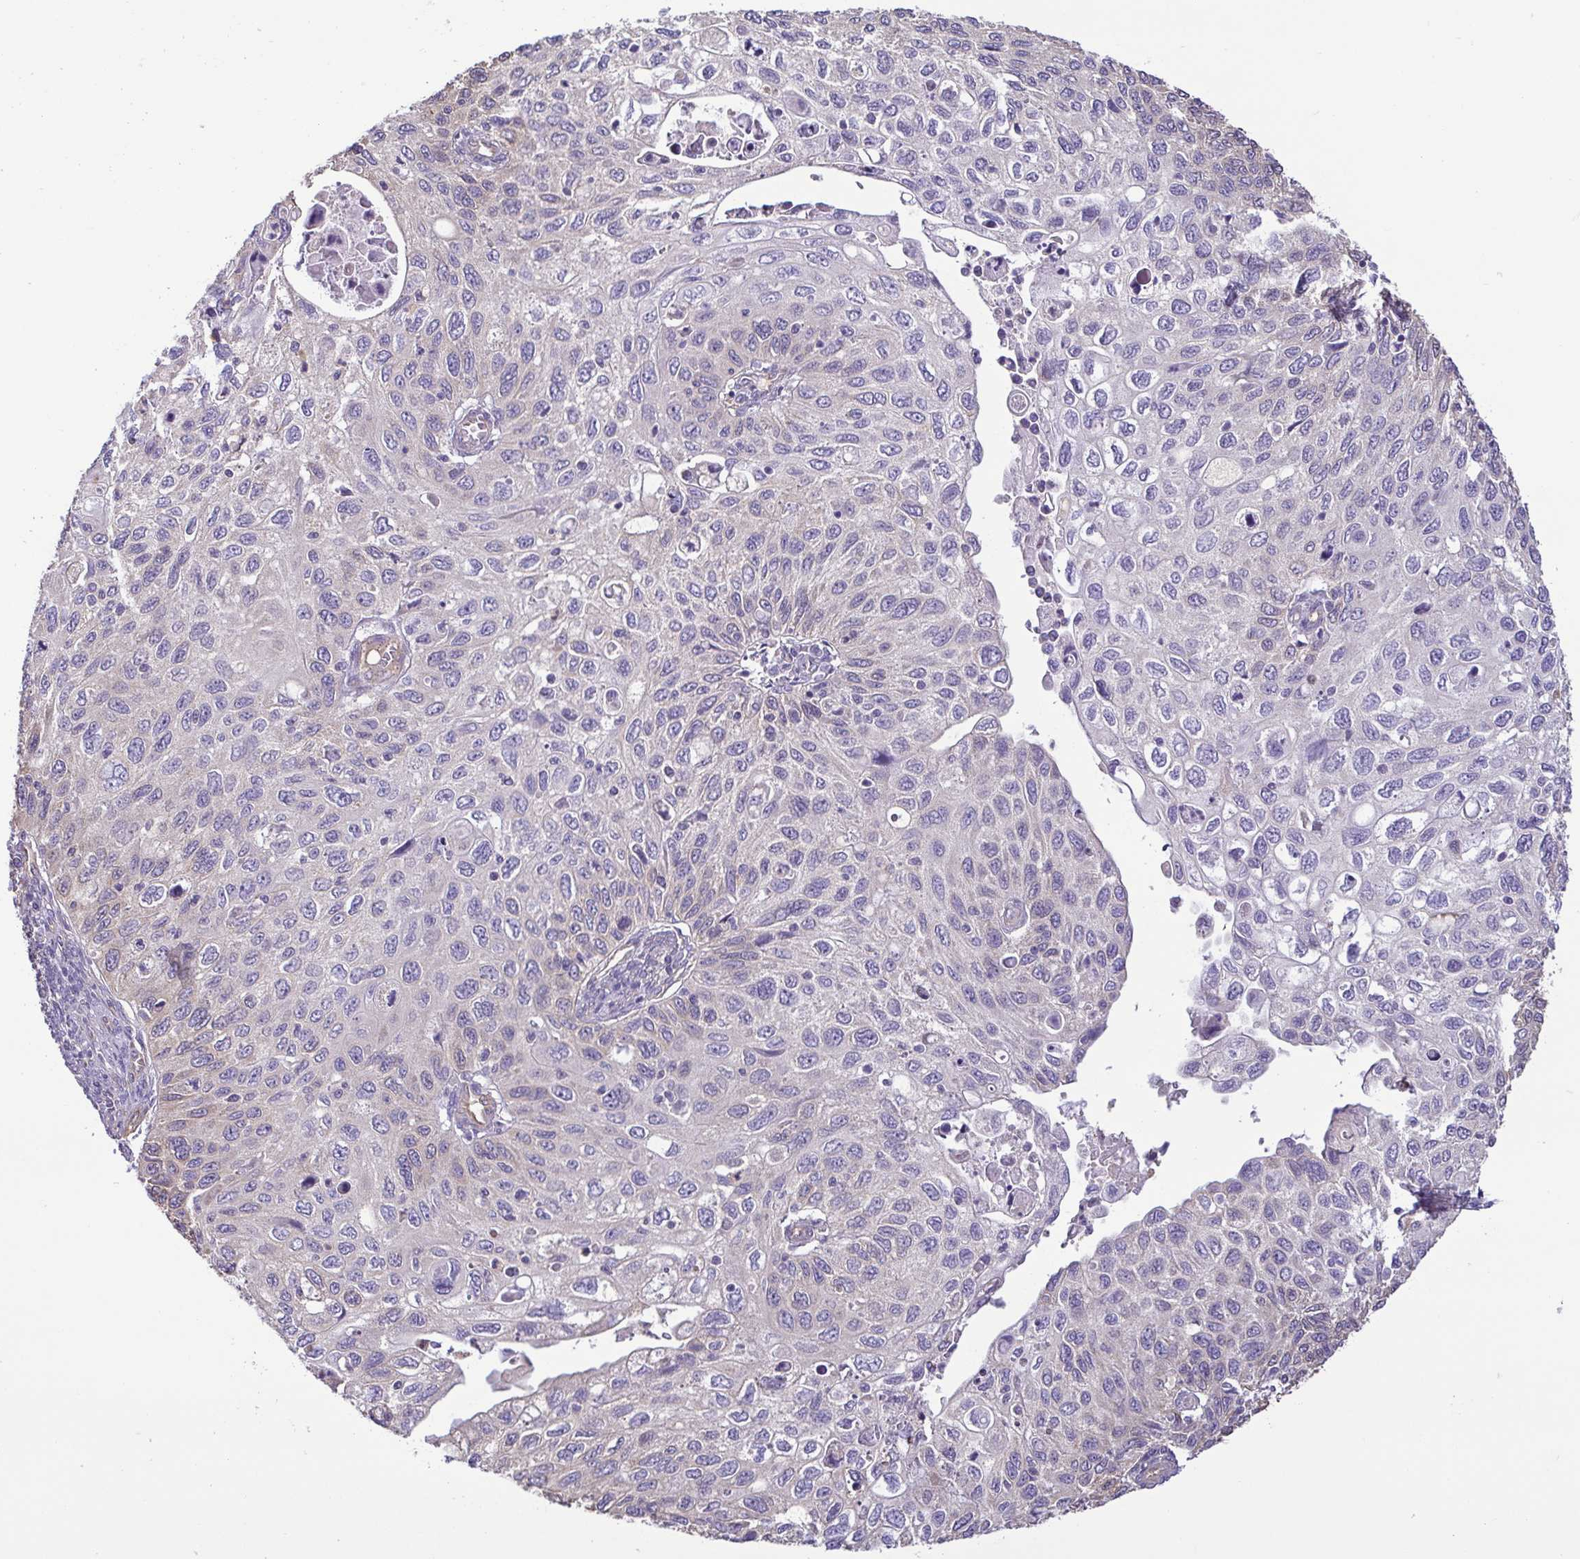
{"staining": {"intensity": "negative", "quantity": "none", "location": "none"}, "tissue": "cervical cancer", "cell_type": "Tumor cells", "image_type": "cancer", "snomed": [{"axis": "morphology", "description": "Squamous cell carcinoma, NOS"}, {"axis": "topography", "description": "Cervix"}], "caption": "Immunohistochemical staining of human cervical cancer exhibits no significant expression in tumor cells.", "gene": "MYL10", "patient": {"sex": "female", "age": 70}}